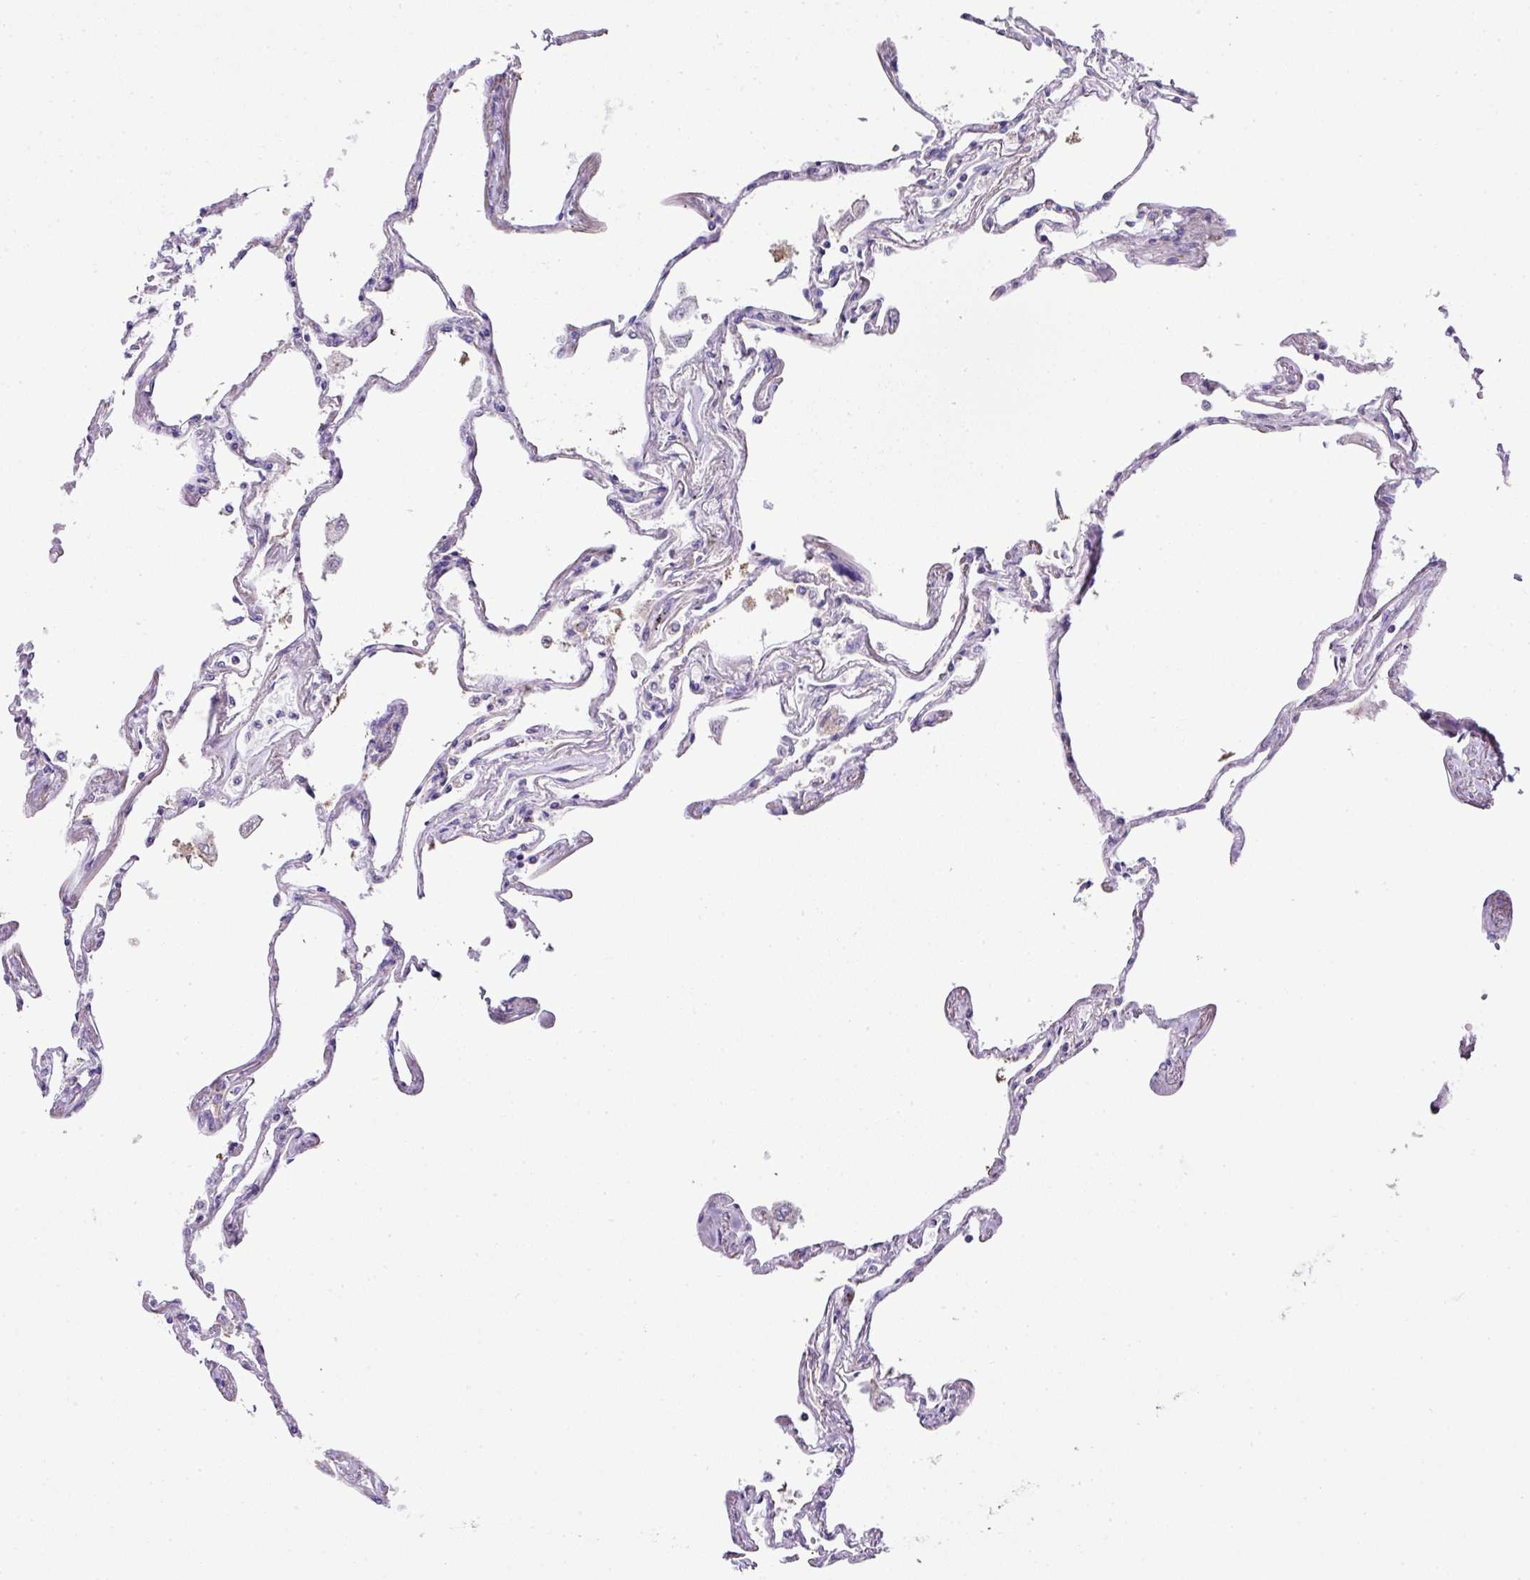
{"staining": {"intensity": "negative", "quantity": "none", "location": "none"}, "tissue": "lung", "cell_type": "Alveolar cells", "image_type": "normal", "snomed": [{"axis": "morphology", "description": "Normal tissue, NOS"}, {"axis": "topography", "description": "Lung"}], "caption": "Immunohistochemistry (IHC) photomicrograph of benign human lung stained for a protein (brown), which displays no positivity in alveolar cells.", "gene": "PGAP4", "patient": {"sex": "female", "age": 67}}